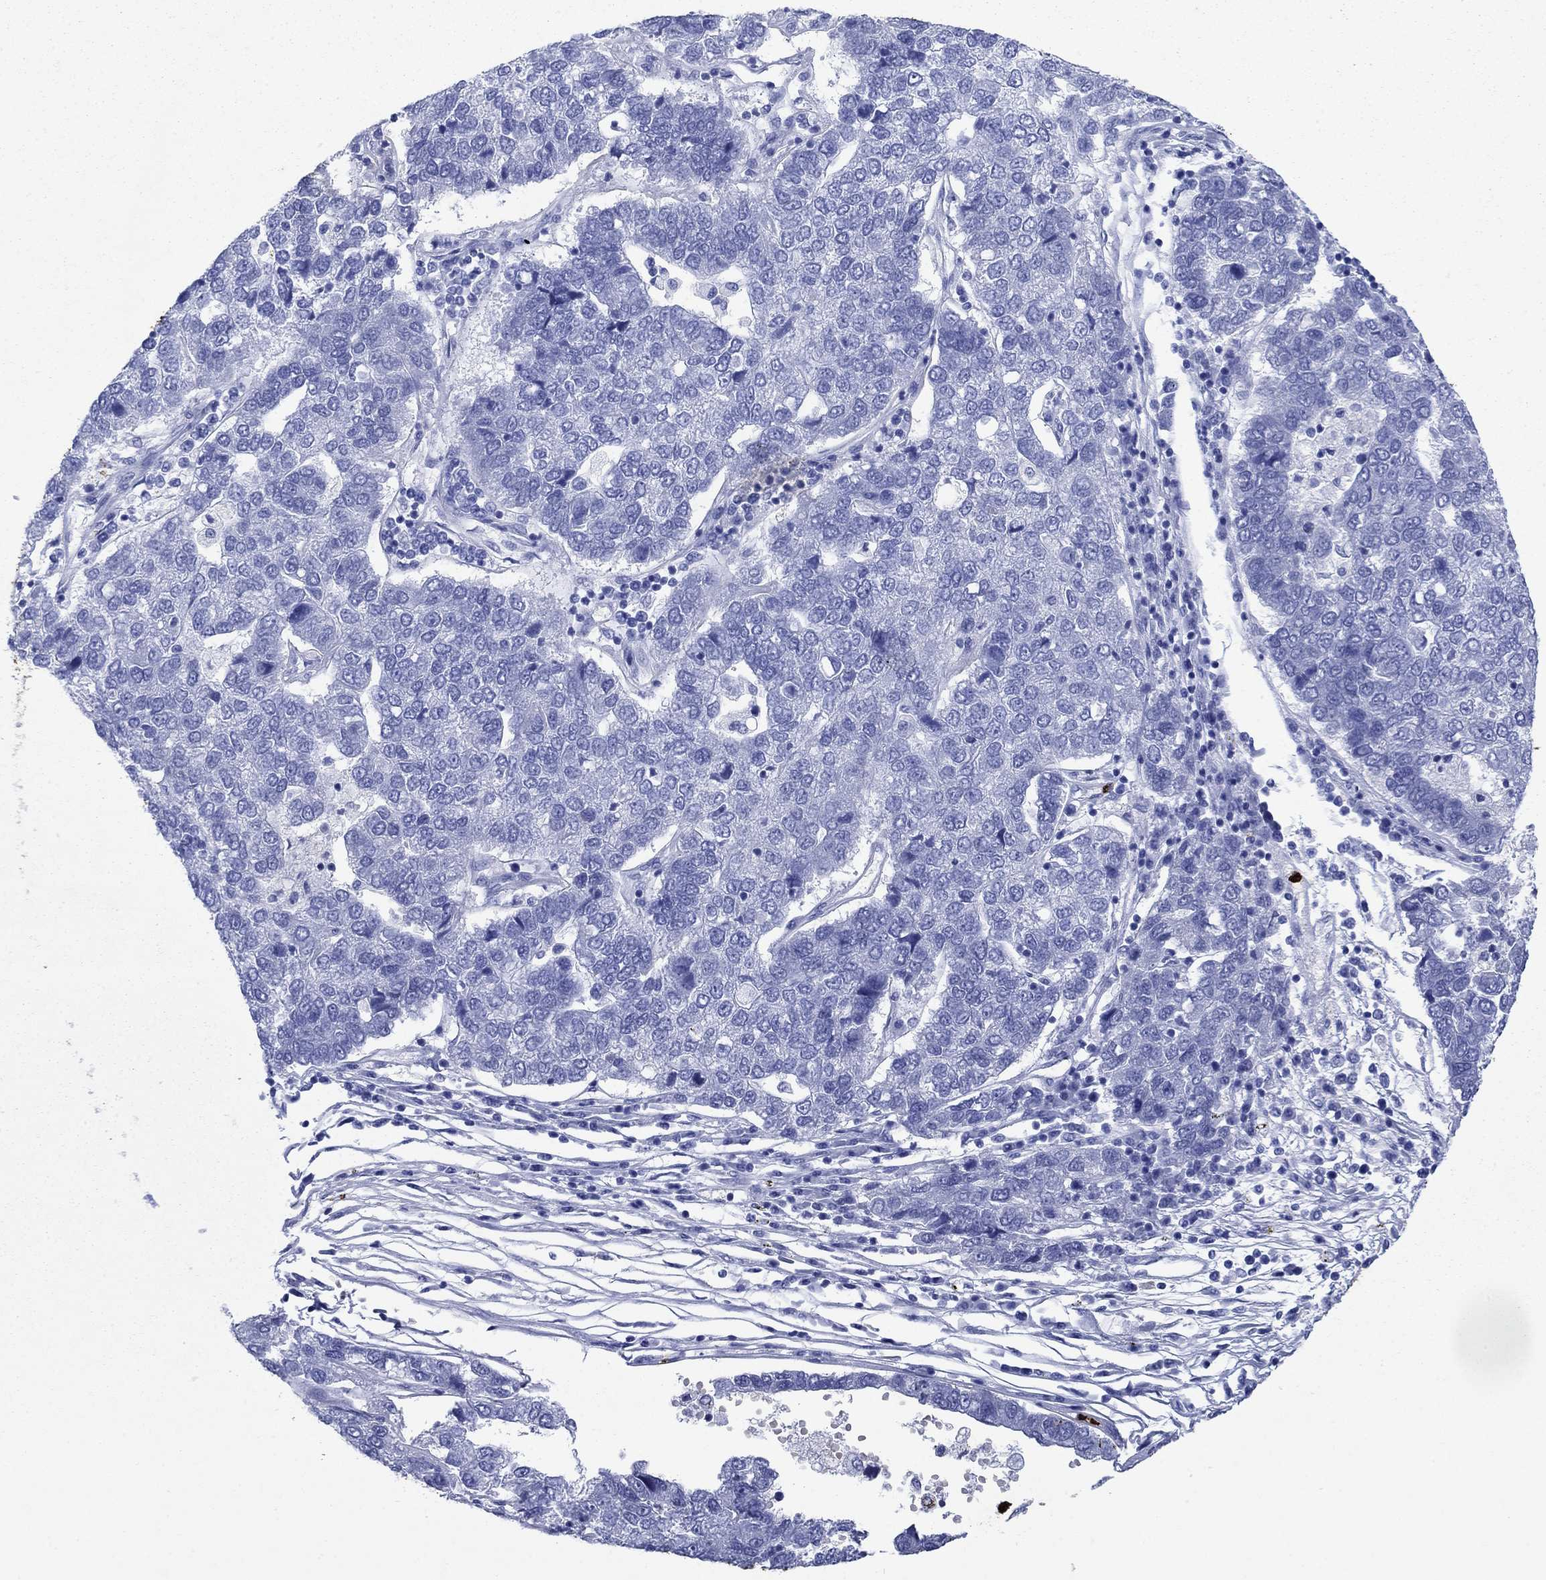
{"staining": {"intensity": "negative", "quantity": "none", "location": "none"}, "tissue": "pancreatic cancer", "cell_type": "Tumor cells", "image_type": "cancer", "snomed": [{"axis": "morphology", "description": "Adenocarcinoma, NOS"}, {"axis": "topography", "description": "Pancreas"}], "caption": "High magnification brightfield microscopy of pancreatic adenocarcinoma stained with DAB (brown) and counterstained with hematoxylin (blue): tumor cells show no significant staining.", "gene": "AZU1", "patient": {"sex": "female", "age": 61}}